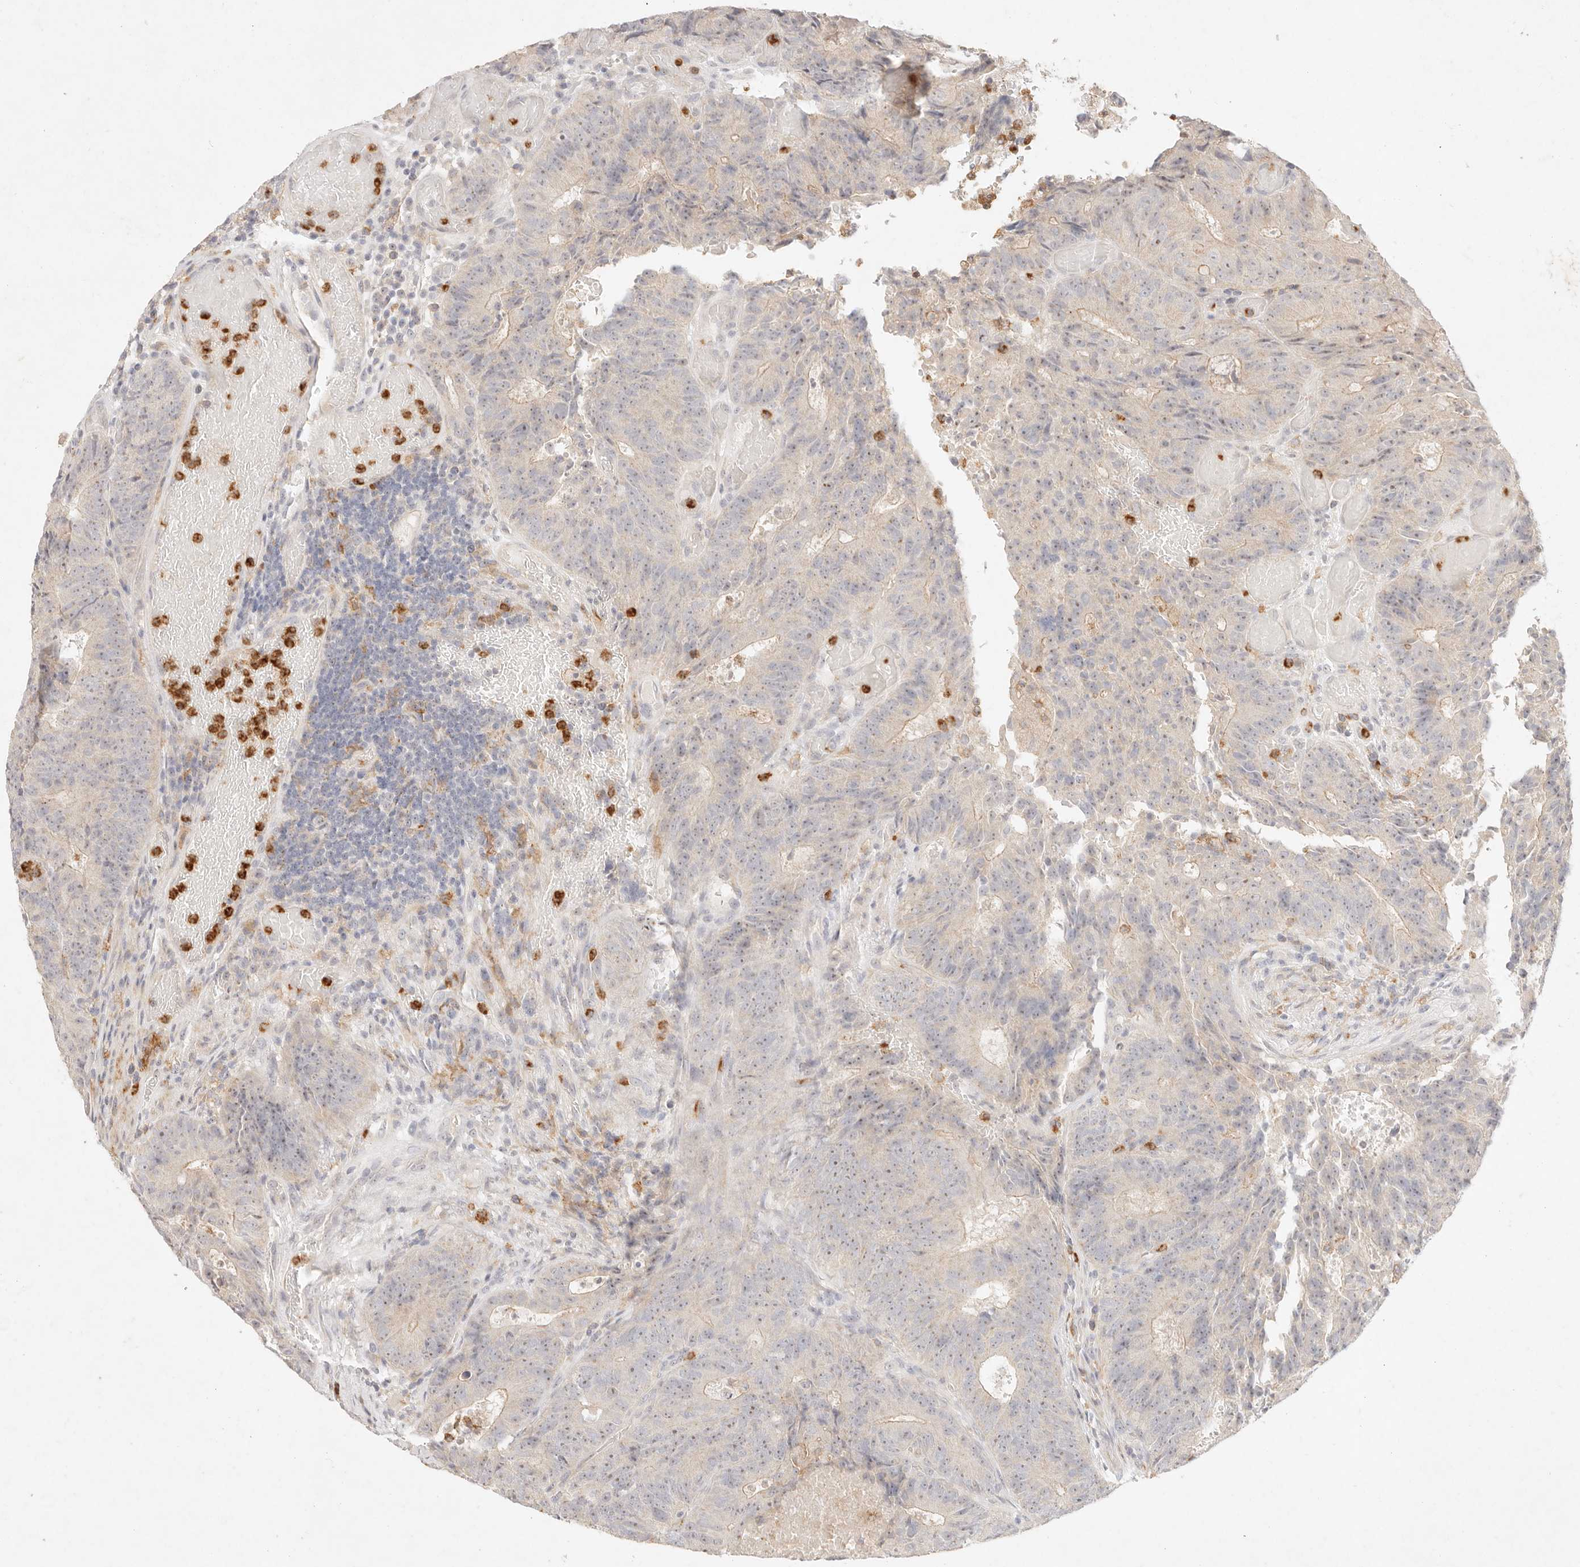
{"staining": {"intensity": "weak", "quantity": "25%-75%", "location": "nuclear"}, "tissue": "colorectal cancer", "cell_type": "Tumor cells", "image_type": "cancer", "snomed": [{"axis": "morphology", "description": "Adenocarcinoma, NOS"}, {"axis": "topography", "description": "Colon"}], "caption": "Immunohistochemistry (IHC) (DAB (3,3'-diaminobenzidine)) staining of colorectal cancer (adenocarcinoma) exhibits weak nuclear protein expression in approximately 25%-75% of tumor cells.", "gene": "GPR84", "patient": {"sex": "male", "age": 87}}